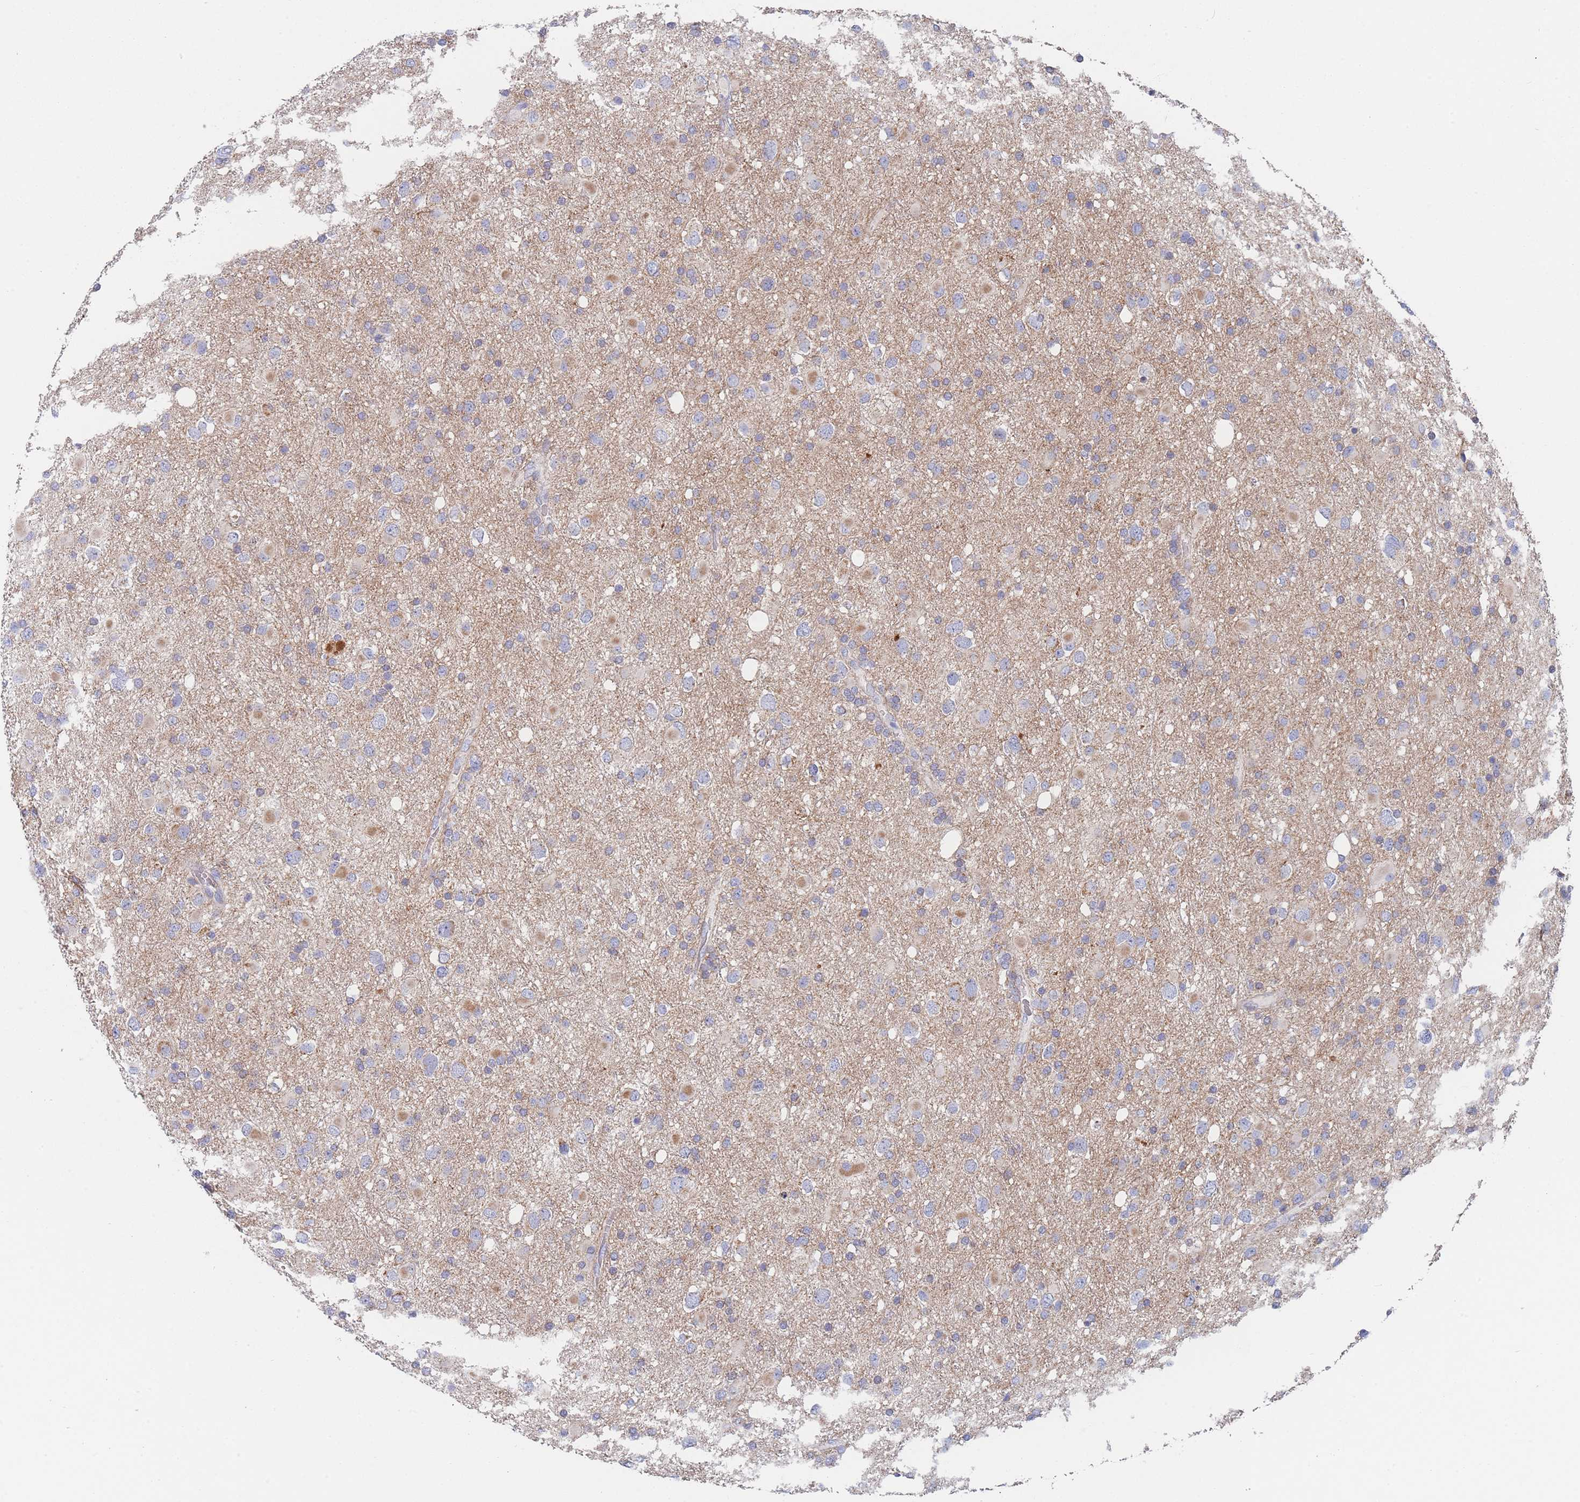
{"staining": {"intensity": "moderate", "quantity": "<25%", "location": "cytoplasmic/membranous"}, "tissue": "glioma", "cell_type": "Tumor cells", "image_type": "cancer", "snomed": [{"axis": "morphology", "description": "Glioma, malignant, Low grade"}, {"axis": "topography", "description": "Brain"}], "caption": "Low-grade glioma (malignant) stained with immunohistochemistry displays moderate cytoplasmic/membranous staining in approximately <25% of tumor cells.", "gene": "IKZF4", "patient": {"sex": "female", "age": 32}}